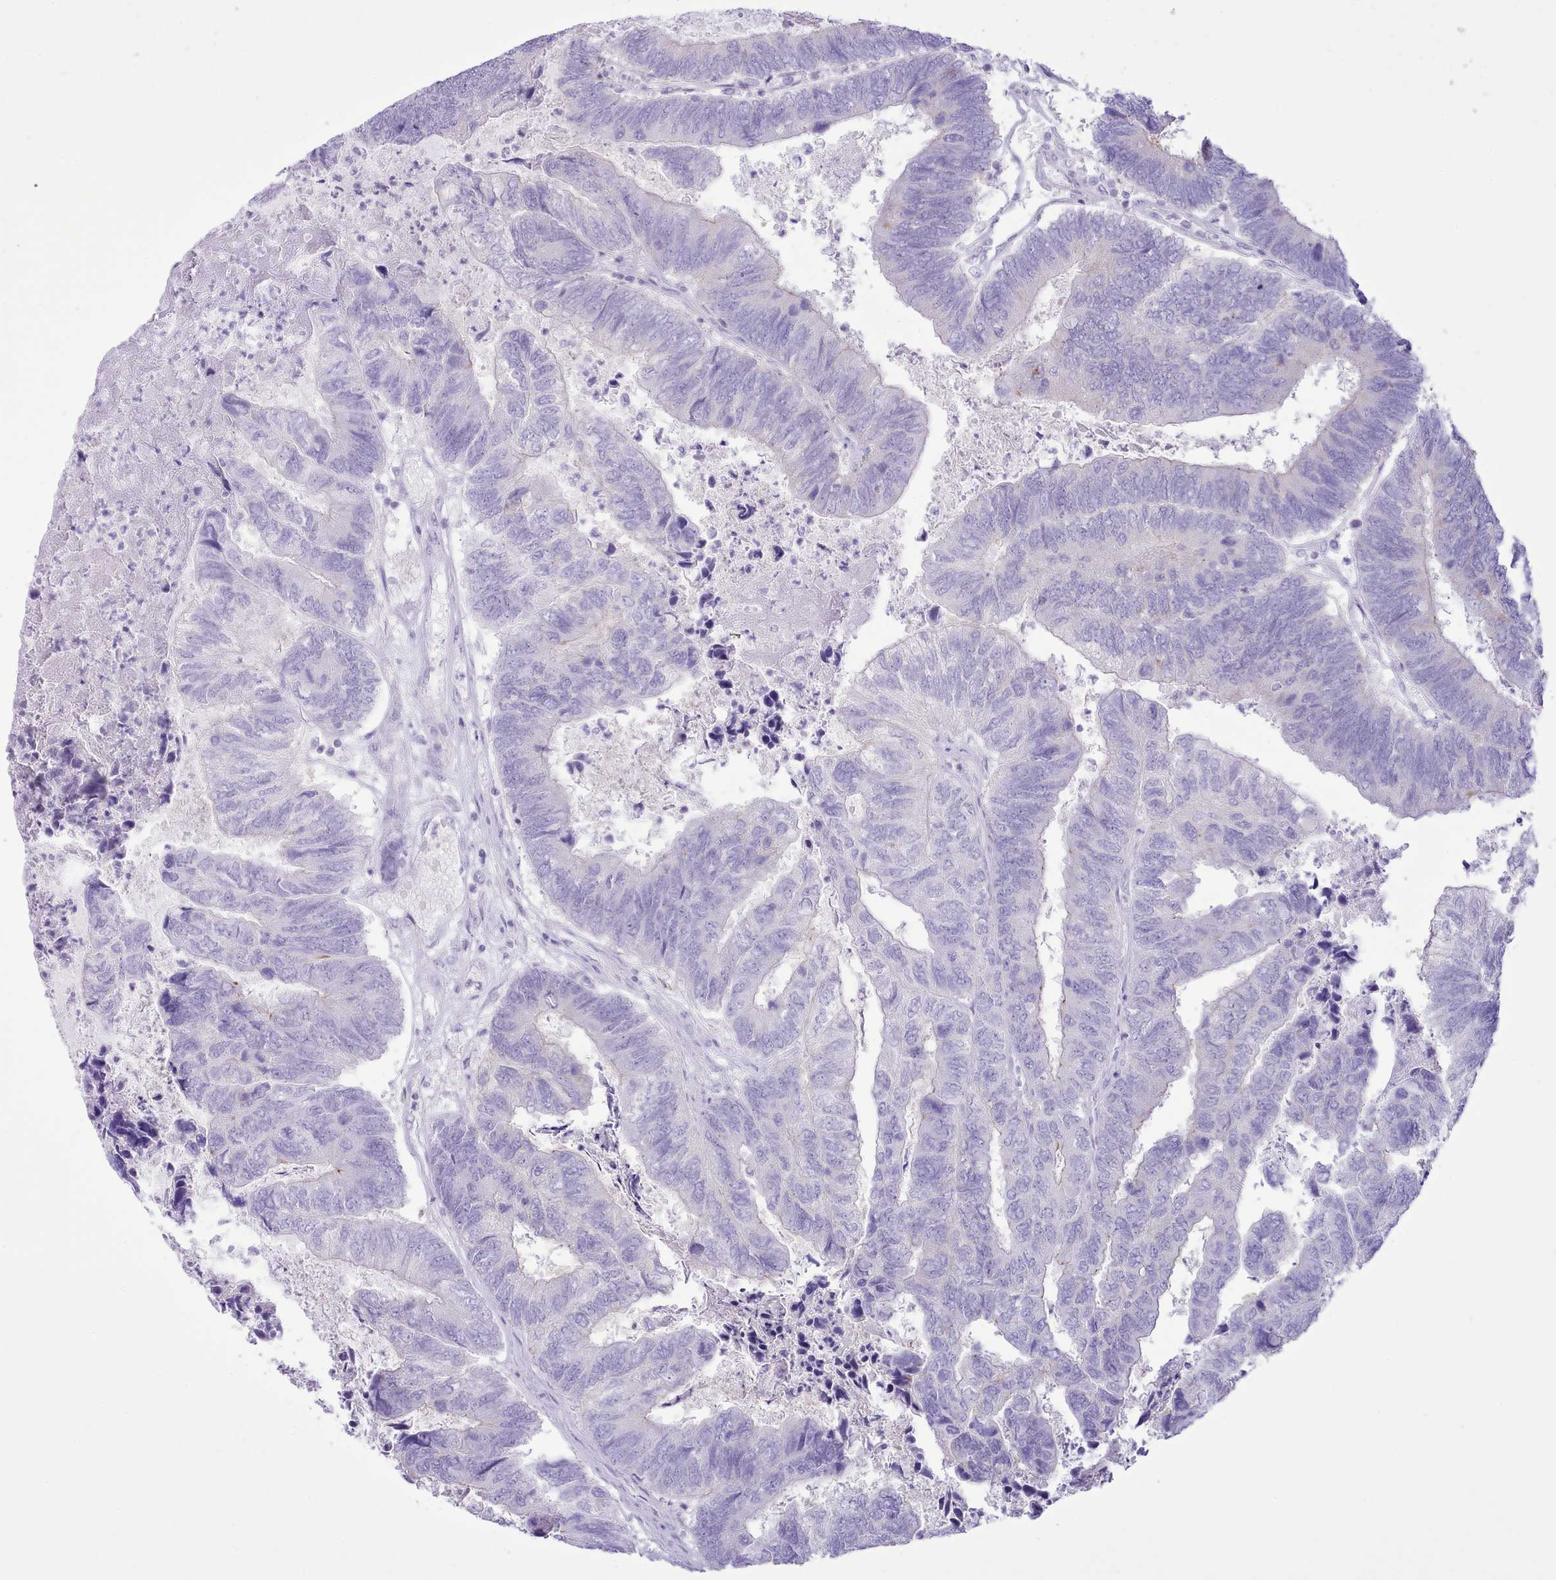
{"staining": {"intensity": "negative", "quantity": "none", "location": "none"}, "tissue": "colorectal cancer", "cell_type": "Tumor cells", "image_type": "cancer", "snomed": [{"axis": "morphology", "description": "Adenocarcinoma, NOS"}, {"axis": "topography", "description": "Colon"}], "caption": "Immunohistochemistry photomicrograph of neoplastic tissue: colorectal cancer (adenocarcinoma) stained with DAB (3,3'-diaminobenzidine) reveals no significant protein expression in tumor cells.", "gene": "MDFI", "patient": {"sex": "female", "age": 67}}